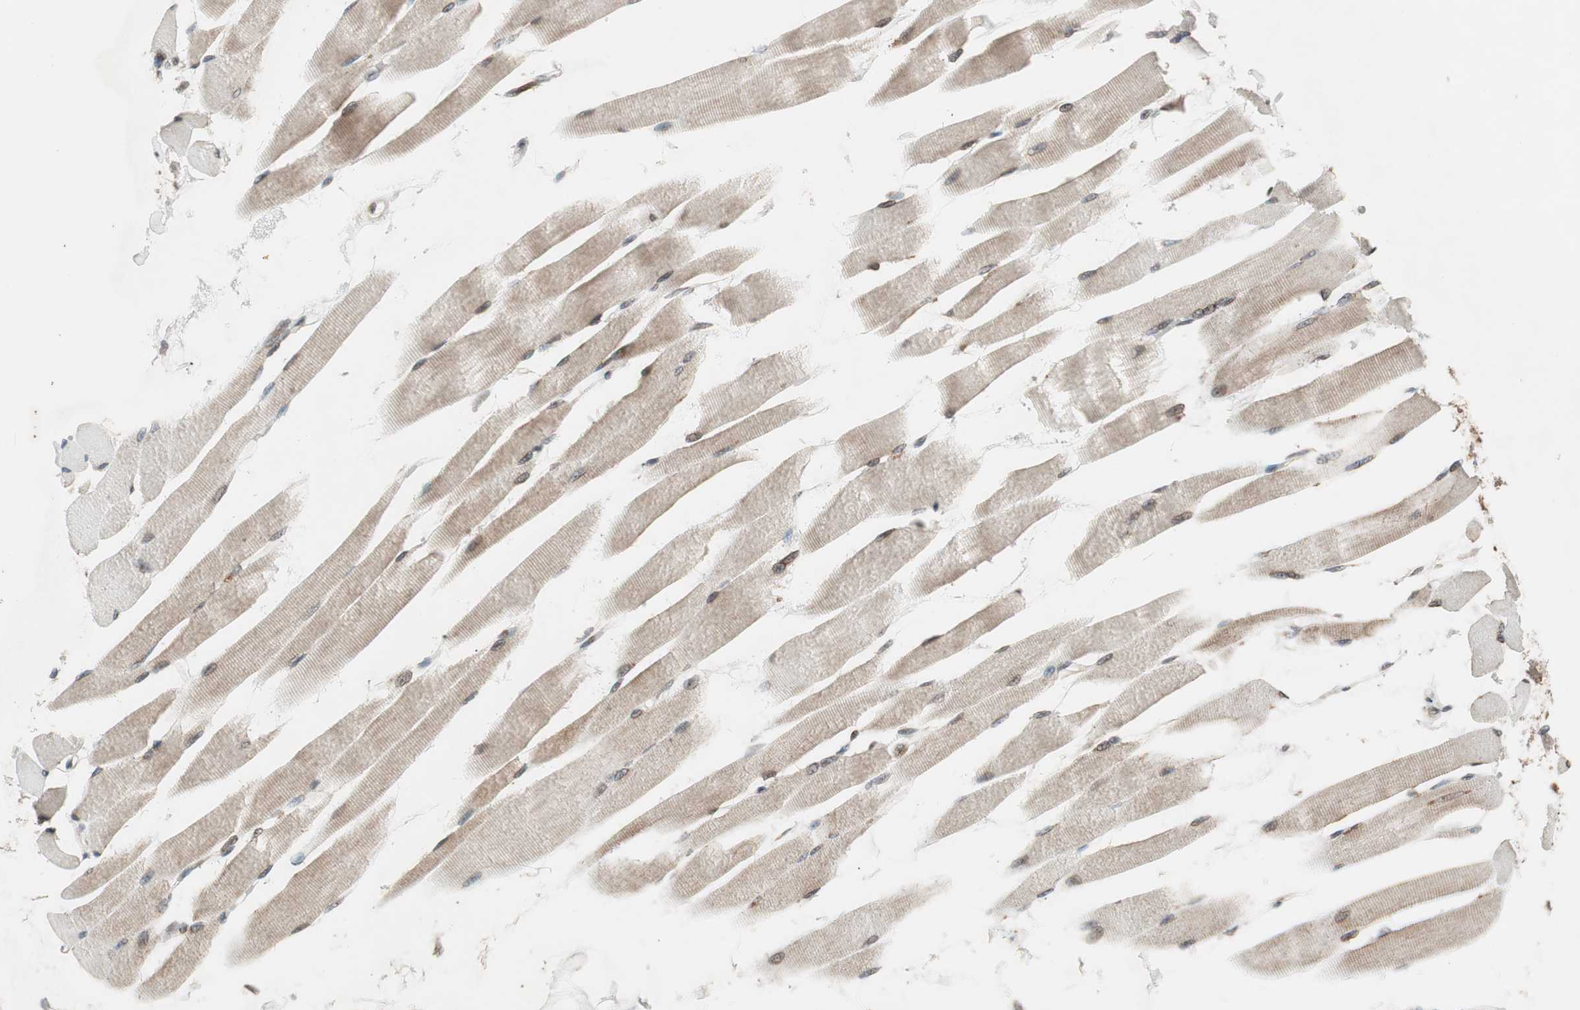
{"staining": {"intensity": "moderate", "quantity": "25%-75%", "location": "cytoplasmic/membranous,nuclear"}, "tissue": "skeletal muscle", "cell_type": "Myocytes", "image_type": "normal", "snomed": [{"axis": "morphology", "description": "Normal tissue, NOS"}, {"axis": "topography", "description": "Skeletal muscle"}, {"axis": "topography", "description": "Peripheral nerve tissue"}], "caption": "This micrograph demonstrates immunohistochemistry (IHC) staining of unremarkable human skeletal muscle, with medium moderate cytoplasmic/membranous,nuclear positivity in about 25%-75% of myocytes.", "gene": "NUP62", "patient": {"sex": "female", "age": 84}}